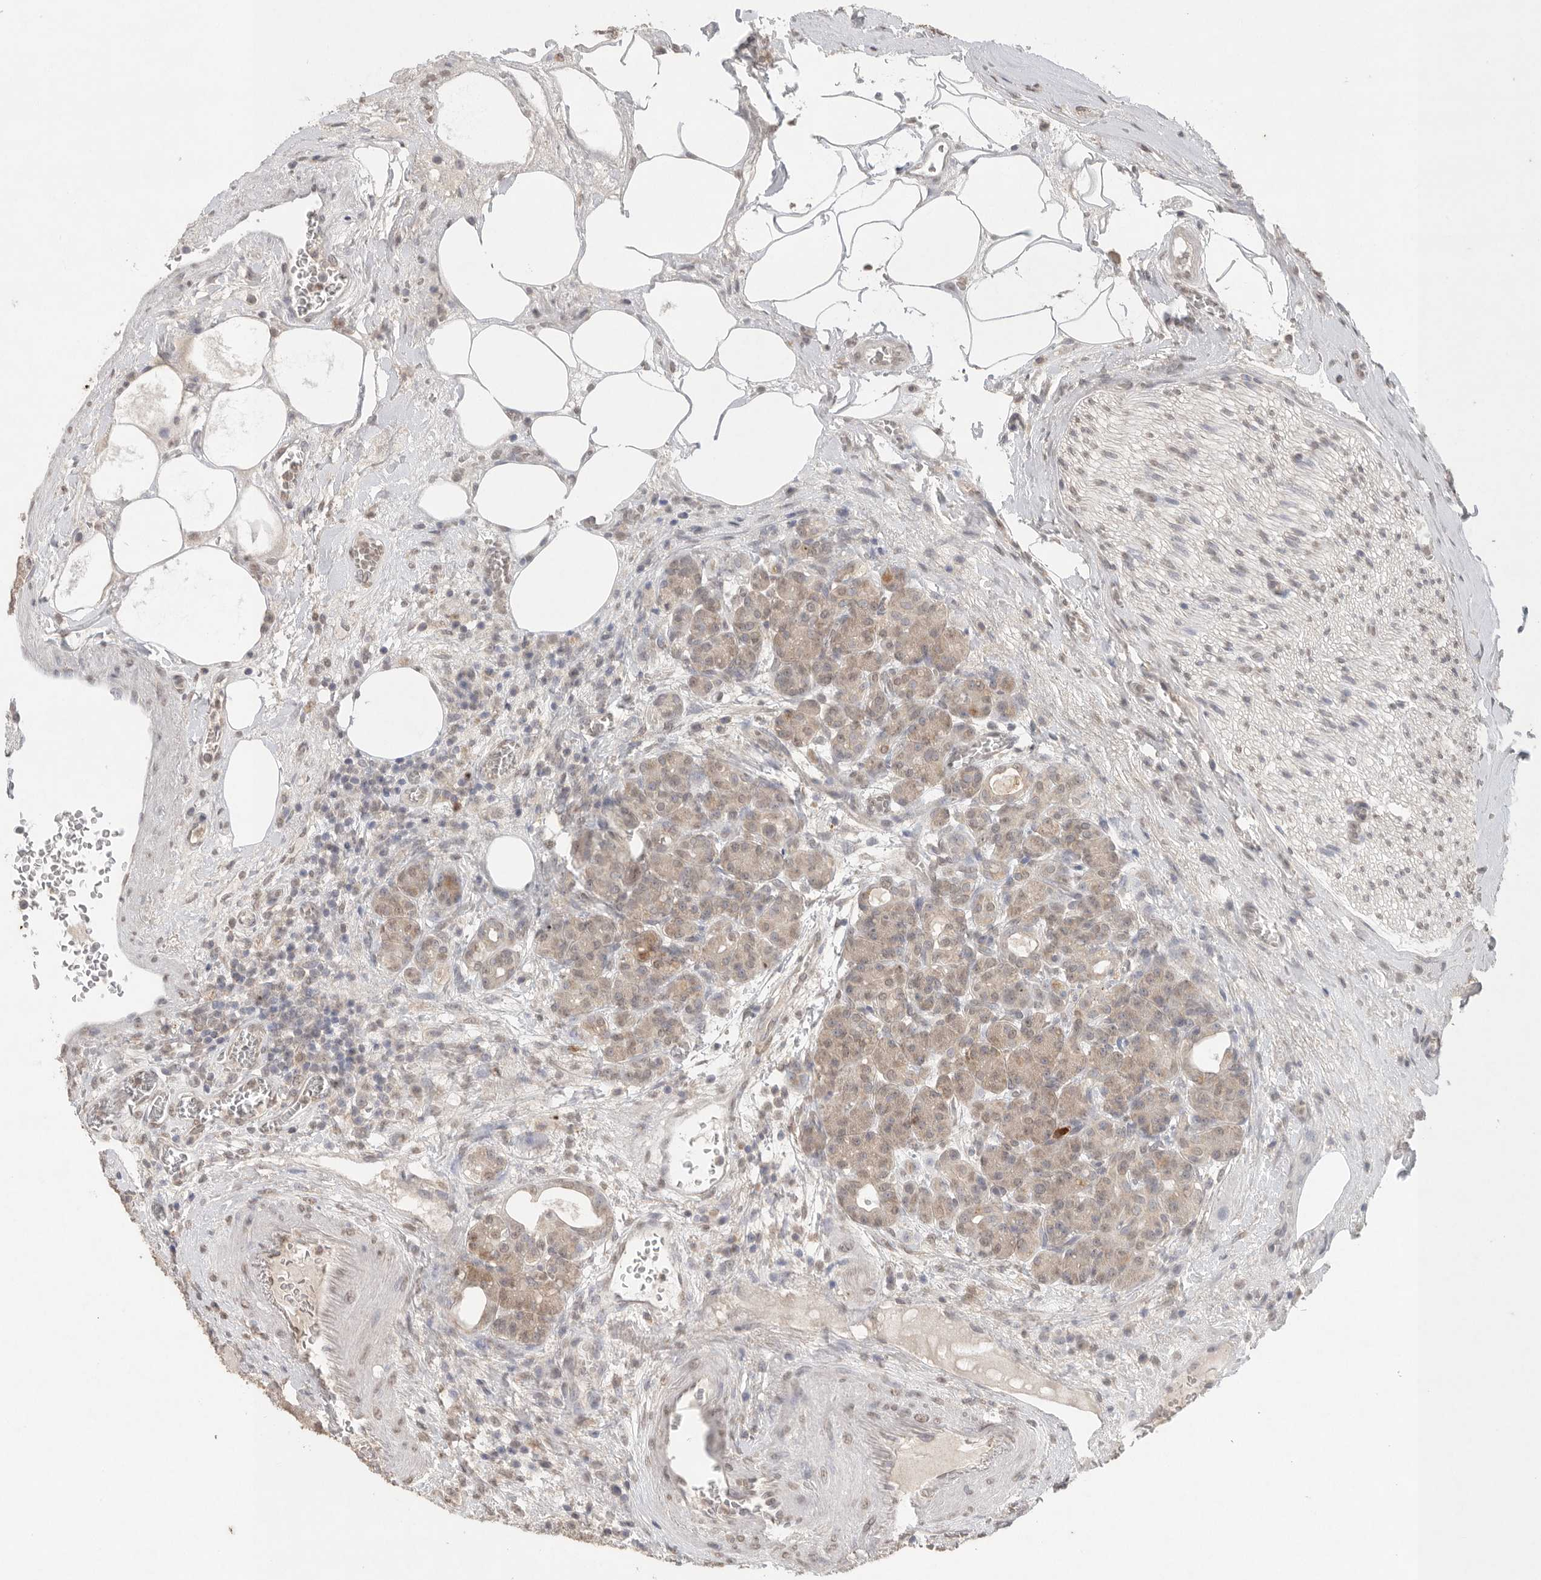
{"staining": {"intensity": "weak", "quantity": ">75%", "location": "cytoplasmic/membranous"}, "tissue": "pancreas", "cell_type": "Exocrine glandular cells", "image_type": "normal", "snomed": [{"axis": "morphology", "description": "Normal tissue, NOS"}, {"axis": "topography", "description": "Pancreas"}], "caption": "Benign pancreas demonstrates weak cytoplasmic/membranous positivity in approximately >75% of exocrine glandular cells.", "gene": "KLK5", "patient": {"sex": "male", "age": 63}}